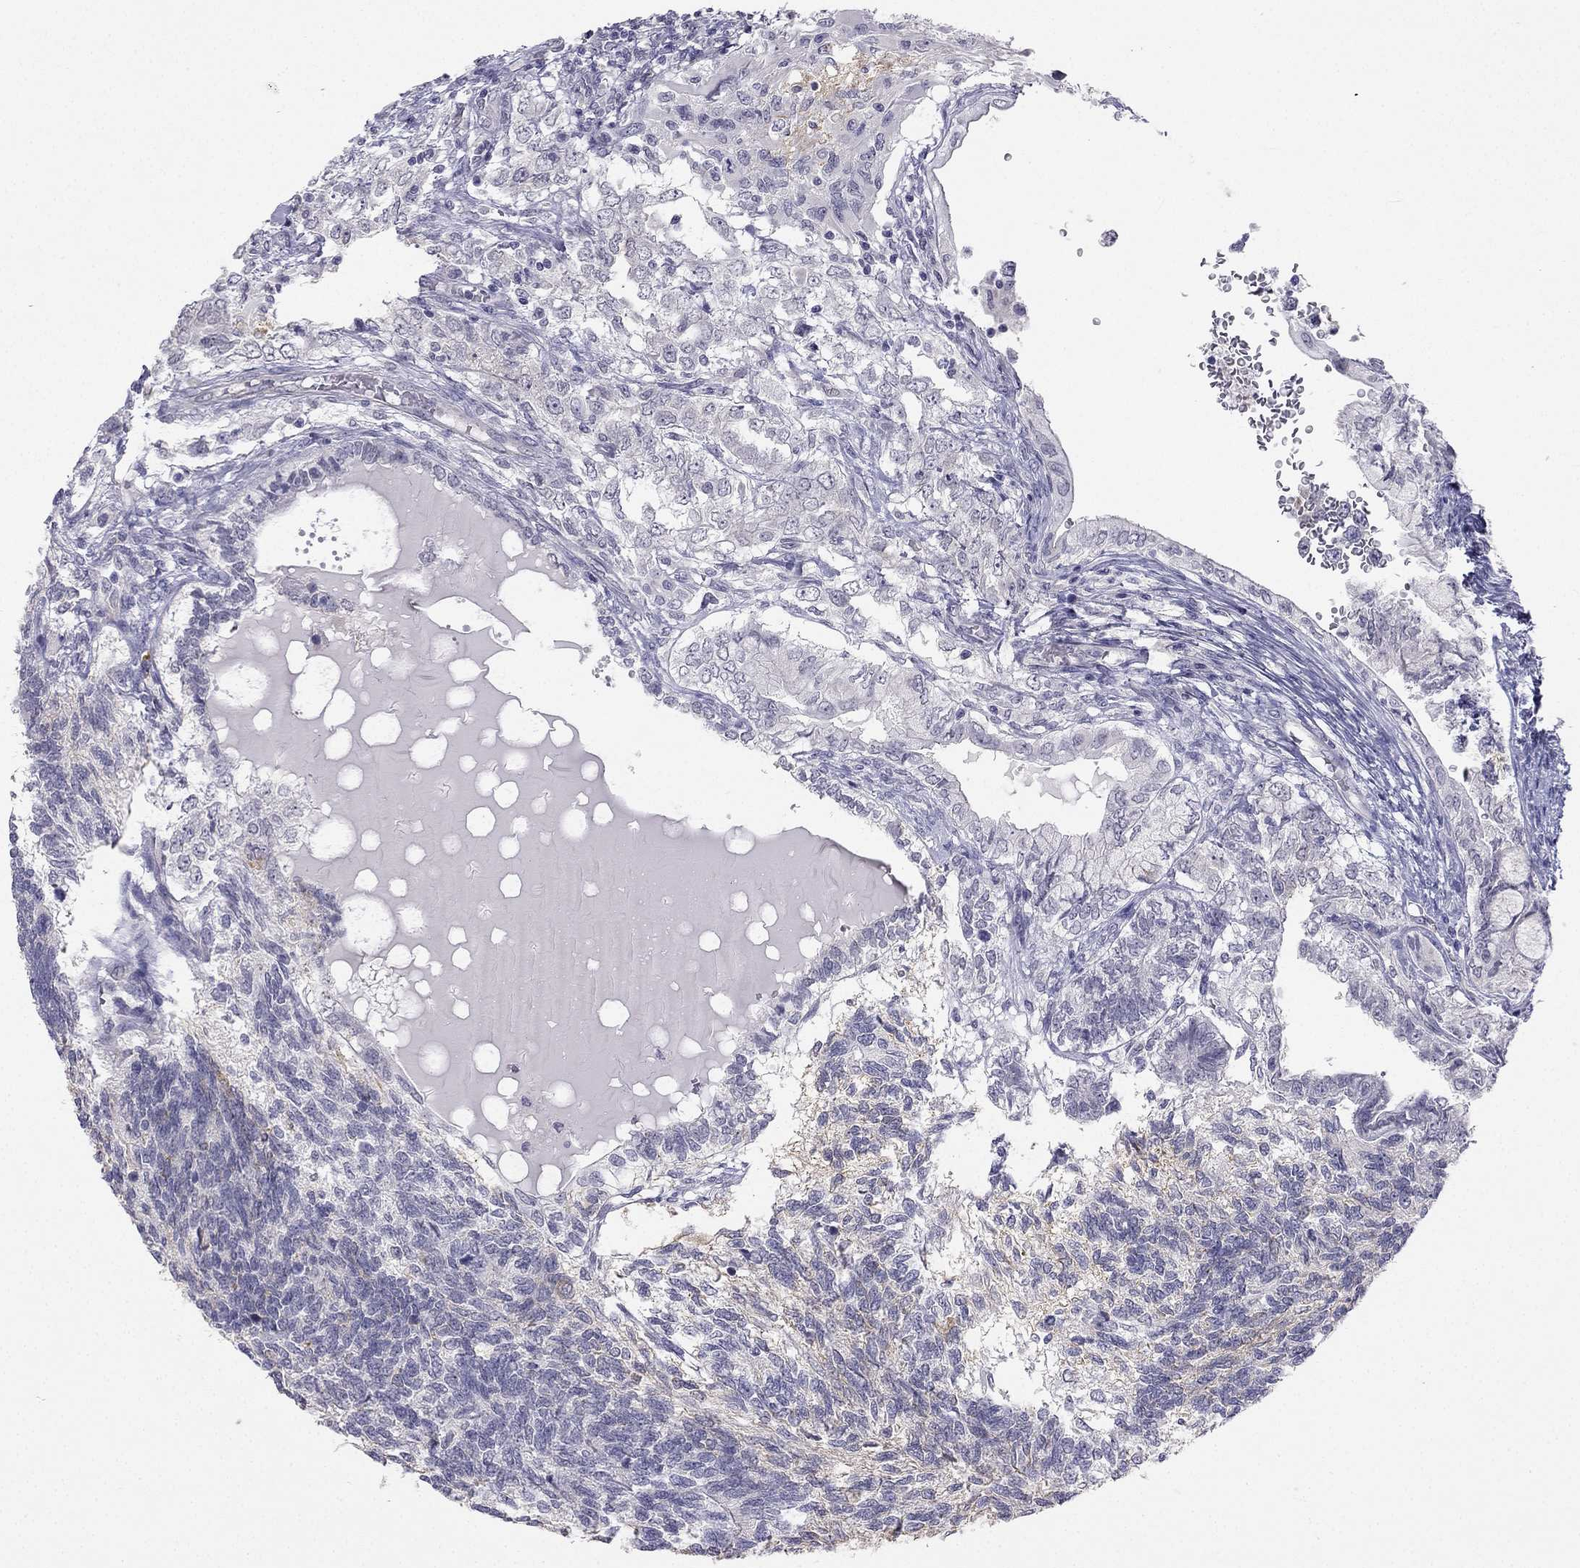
{"staining": {"intensity": "negative", "quantity": "none", "location": "none"}, "tissue": "testis cancer", "cell_type": "Tumor cells", "image_type": "cancer", "snomed": [{"axis": "morphology", "description": "Seminoma, NOS"}, {"axis": "morphology", "description": "Carcinoma, Embryonal, NOS"}, {"axis": "topography", "description": "Testis"}], "caption": "Human testis cancer (seminoma) stained for a protein using IHC exhibits no staining in tumor cells.", "gene": "C16orf89", "patient": {"sex": "male", "age": 41}}